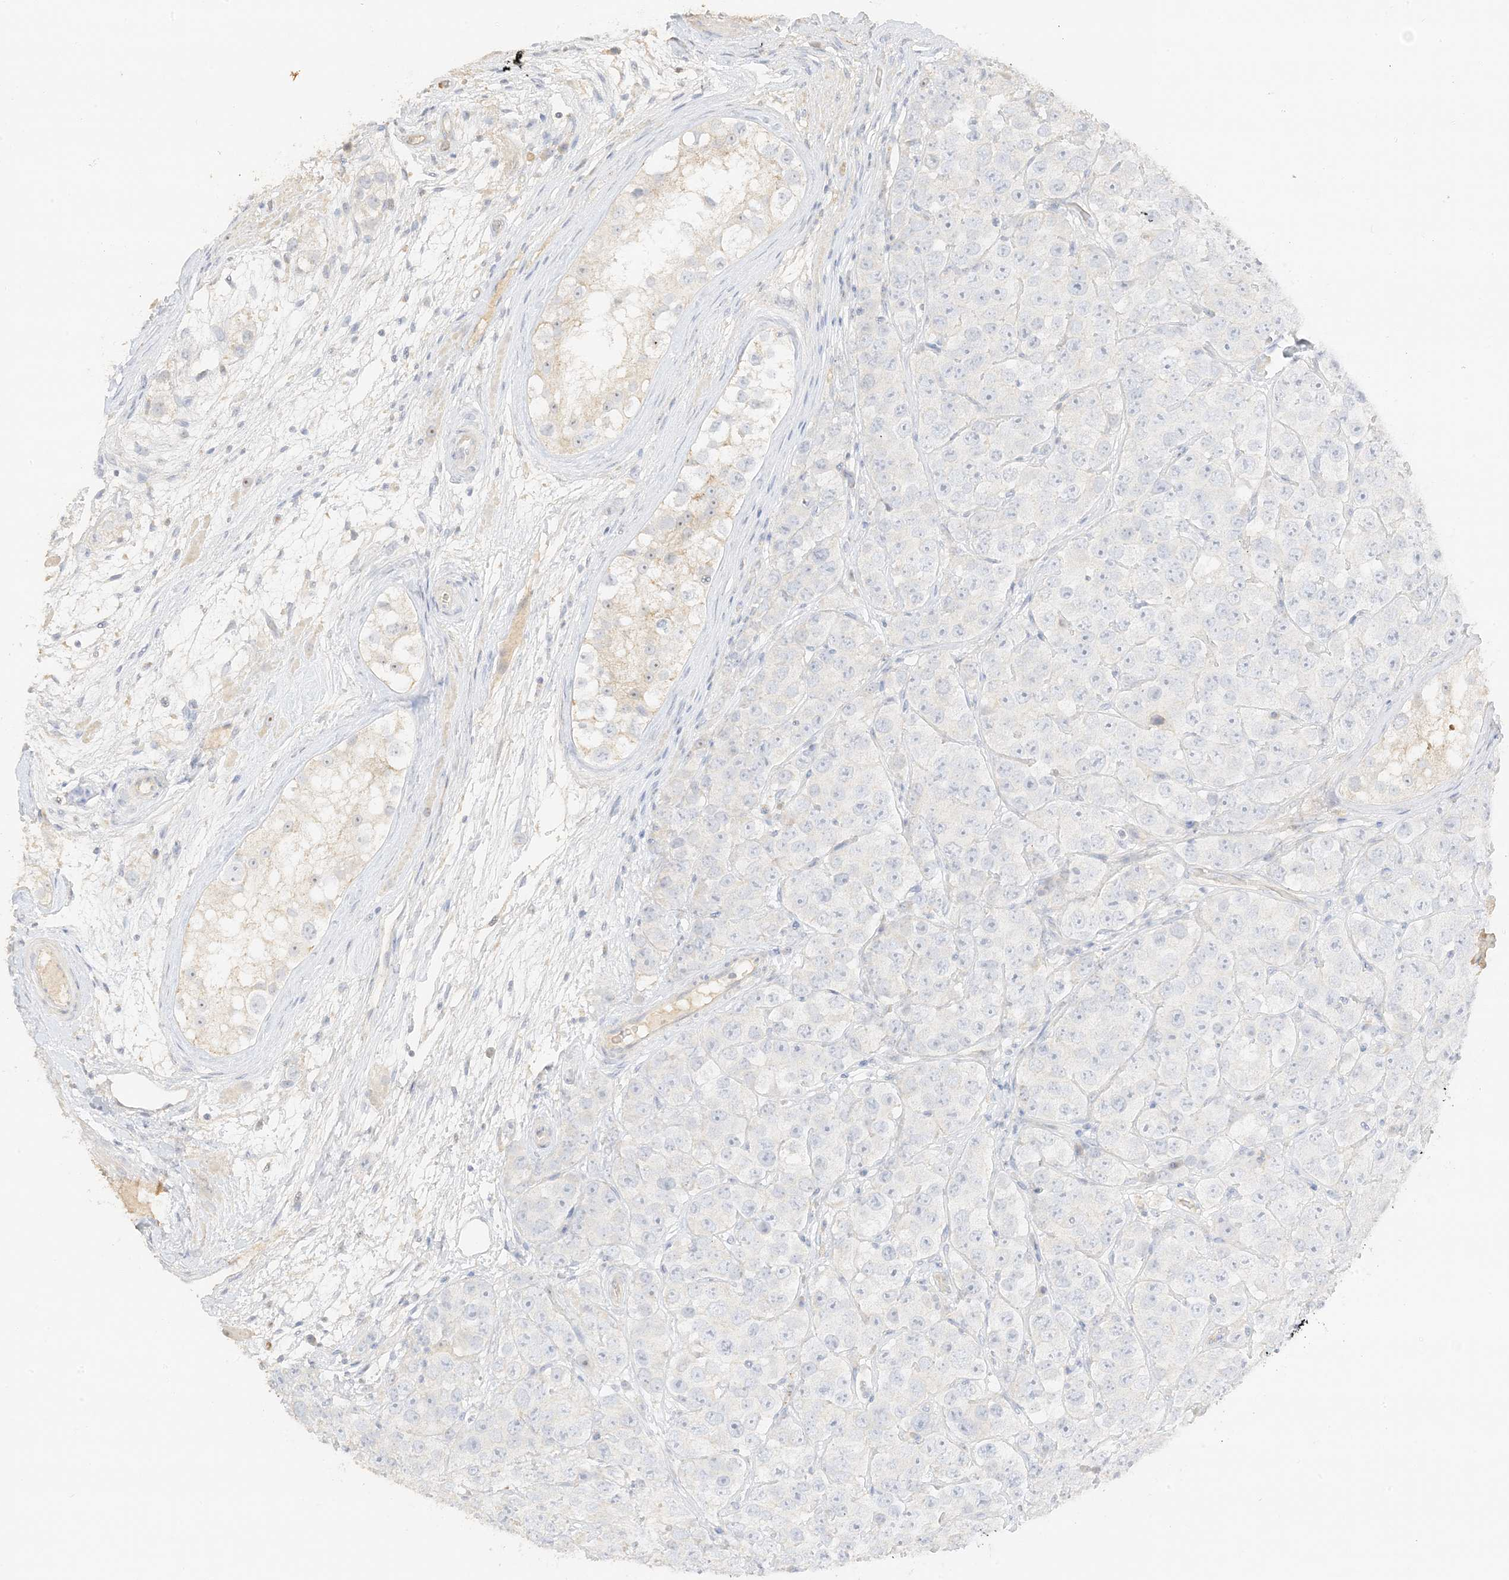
{"staining": {"intensity": "negative", "quantity": "none", "location": "none"}, "tissue": "testis cancer", "cell_type": "Tumor cells", "image_type": "cancer", "snomed": [{"axis": "morphology", "description": "Seminoma, NOS"}, {"axis": "topography", "description": "Testis"}], "caption": "An image of human seminoma (testis) is negative for staining in tumor cells. (DAB (3,3'-diaminobenzidine) immunohistochemistry, high magnification).", "gene": "ZBTB41", "patient": {"sex": "male", "age": 28}}